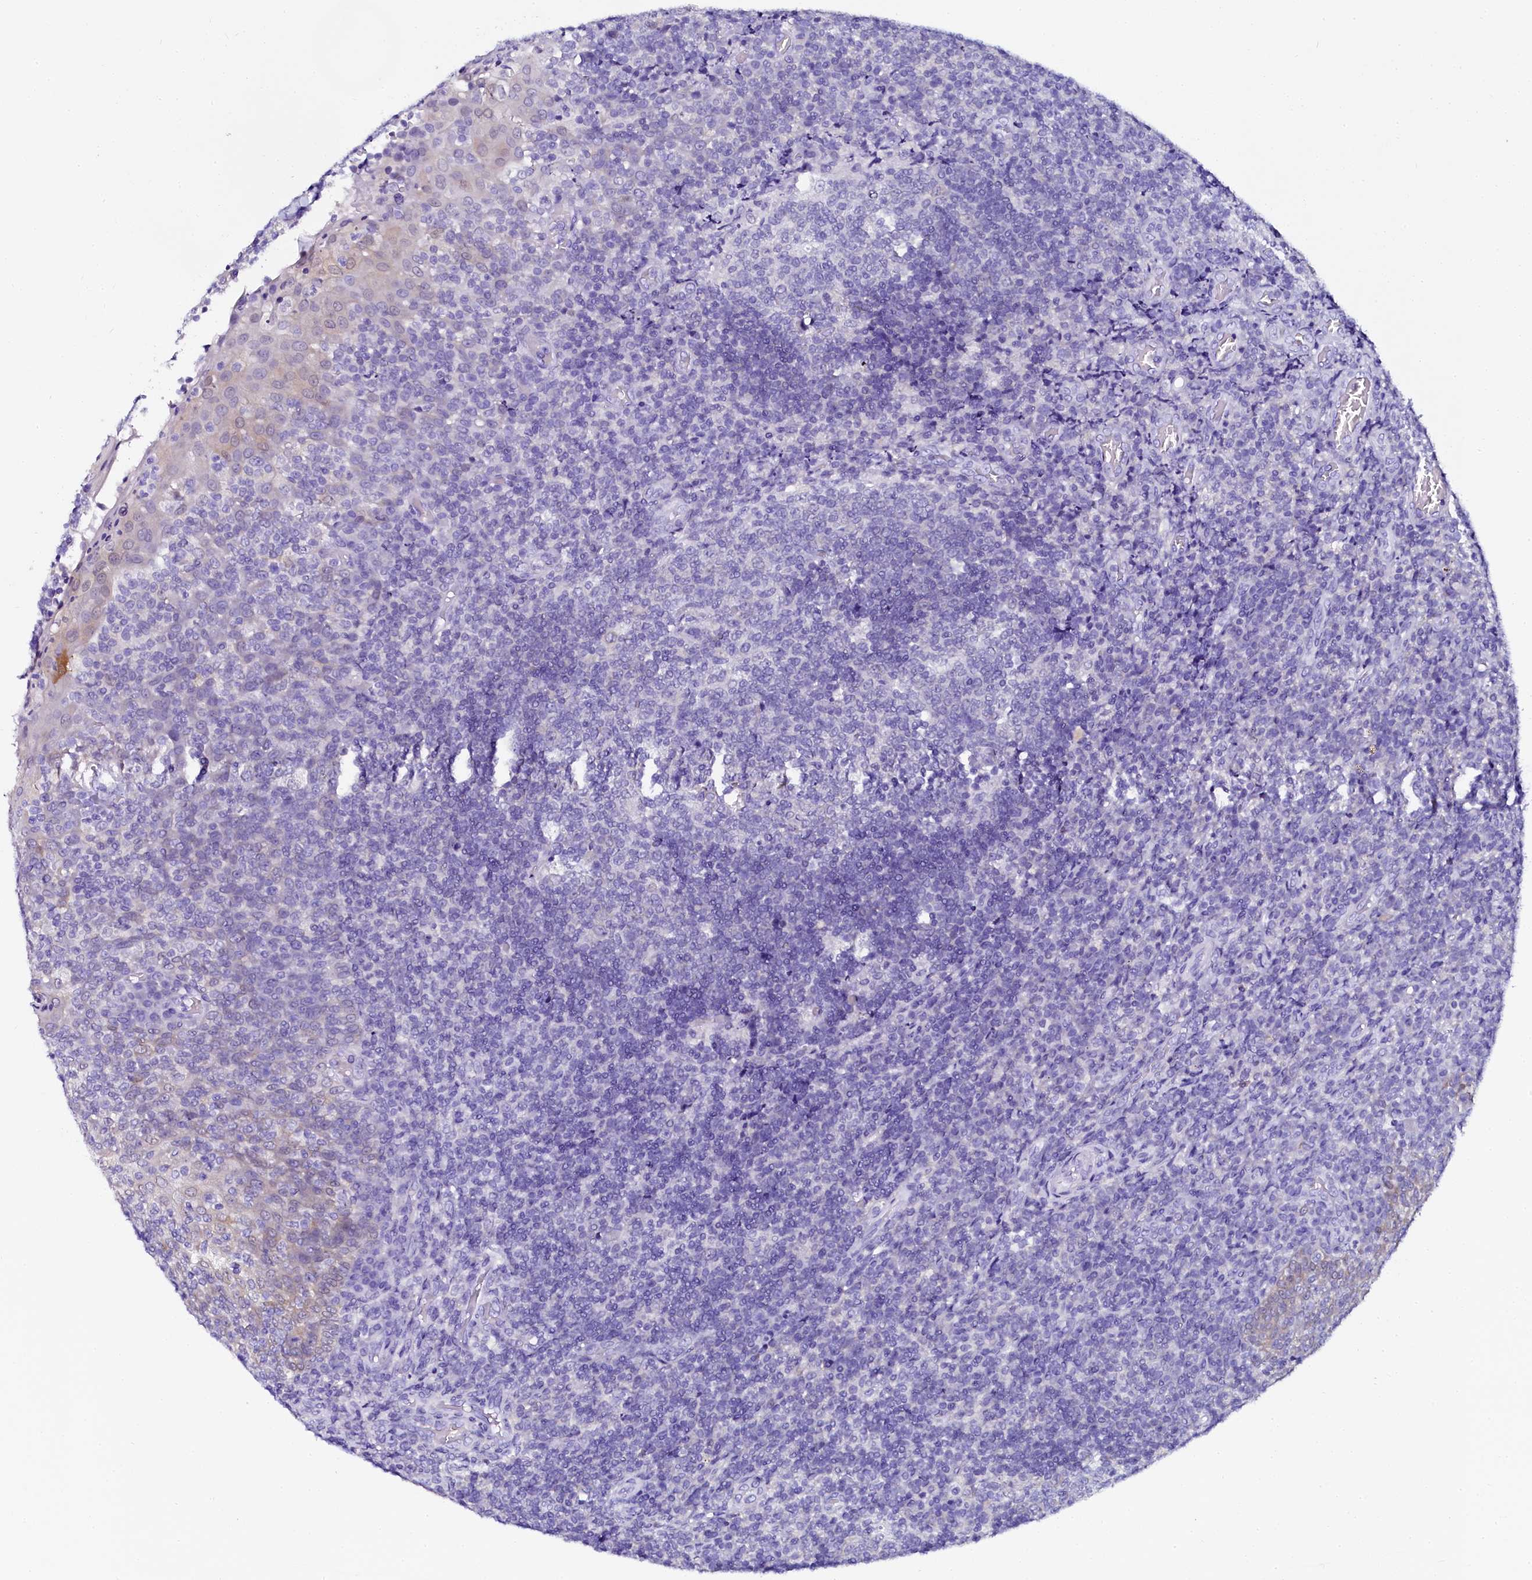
{"staining": {"intensity": "negative", "quantity": "none", "location": "none"}, "tissue": "tonsil", "cell_type": "Germinal center cells", "image_type": "normal", "snomed": [{"axis": "morphology", "description": "Normal tissue, NOS"}, {"axis": "topography", "description": "Tonsil"}], "caption": "IHC image of unremarkable tonsil stained for a protein (brown), which exhibits no staining in germinal center cells.", "gene": "SORD", "patient": {"sex": "female", "age": 19}}